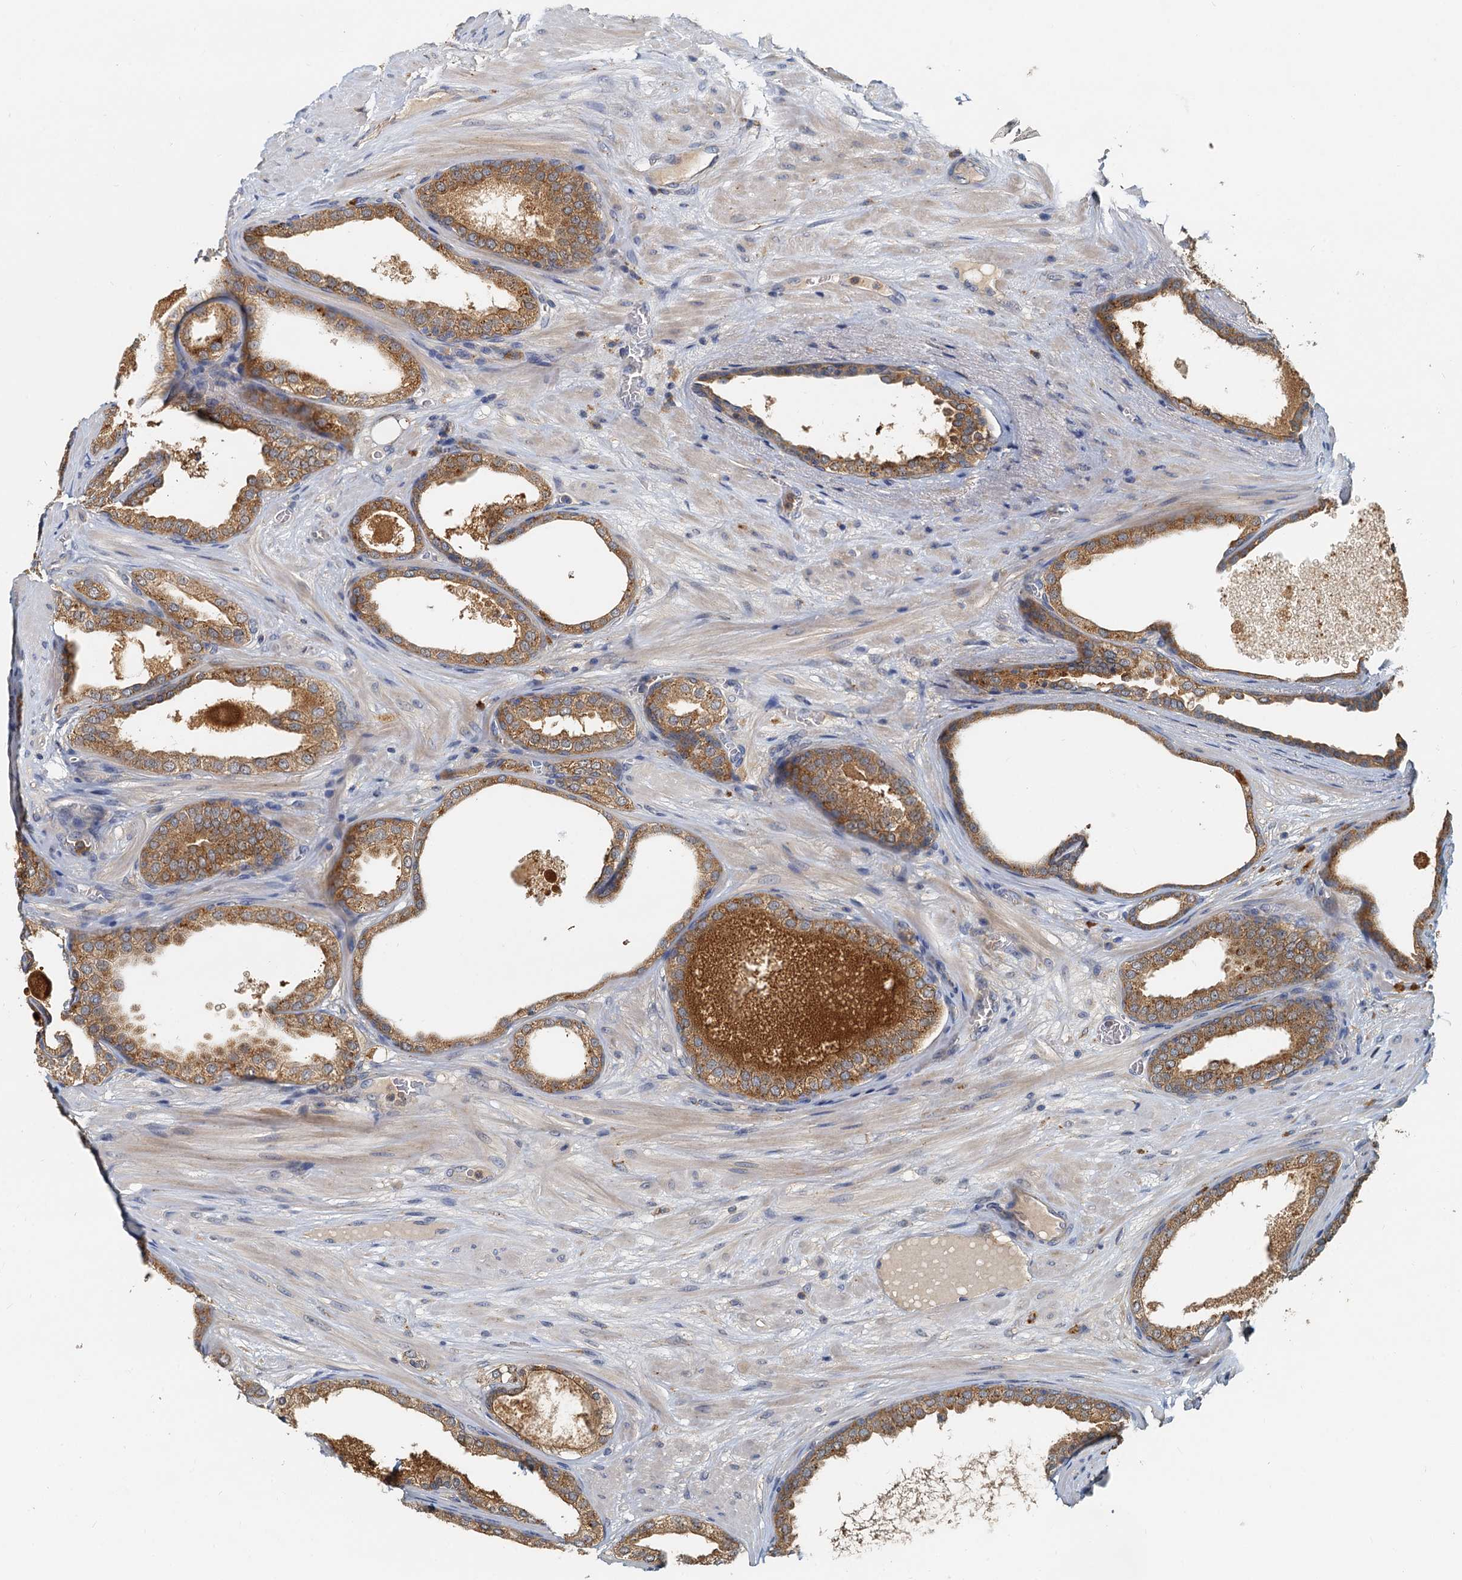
{"staining": {"intensity": "moderate", "quantity": ">75%", "location": "cytoplasmic/membranous"}, "tissue": "prostate cancer", "cell_type": "Tumor cells", "image_type": "cancer", "snomed": [{"axis": "morphology", "description": "Adenocarcinoma, High grade"}, {"axis": "topography", "description": "Prostate"}], "caption": "Immunohistochemical staining of prostate cancer (high-grade adenocarcinoma) exhibits moderate cytoplasmic/membranous protein positivity in about >75% of tumor cells.", "gene": "TOLLIP", "patient": {"sex": "male", "age": 59}}